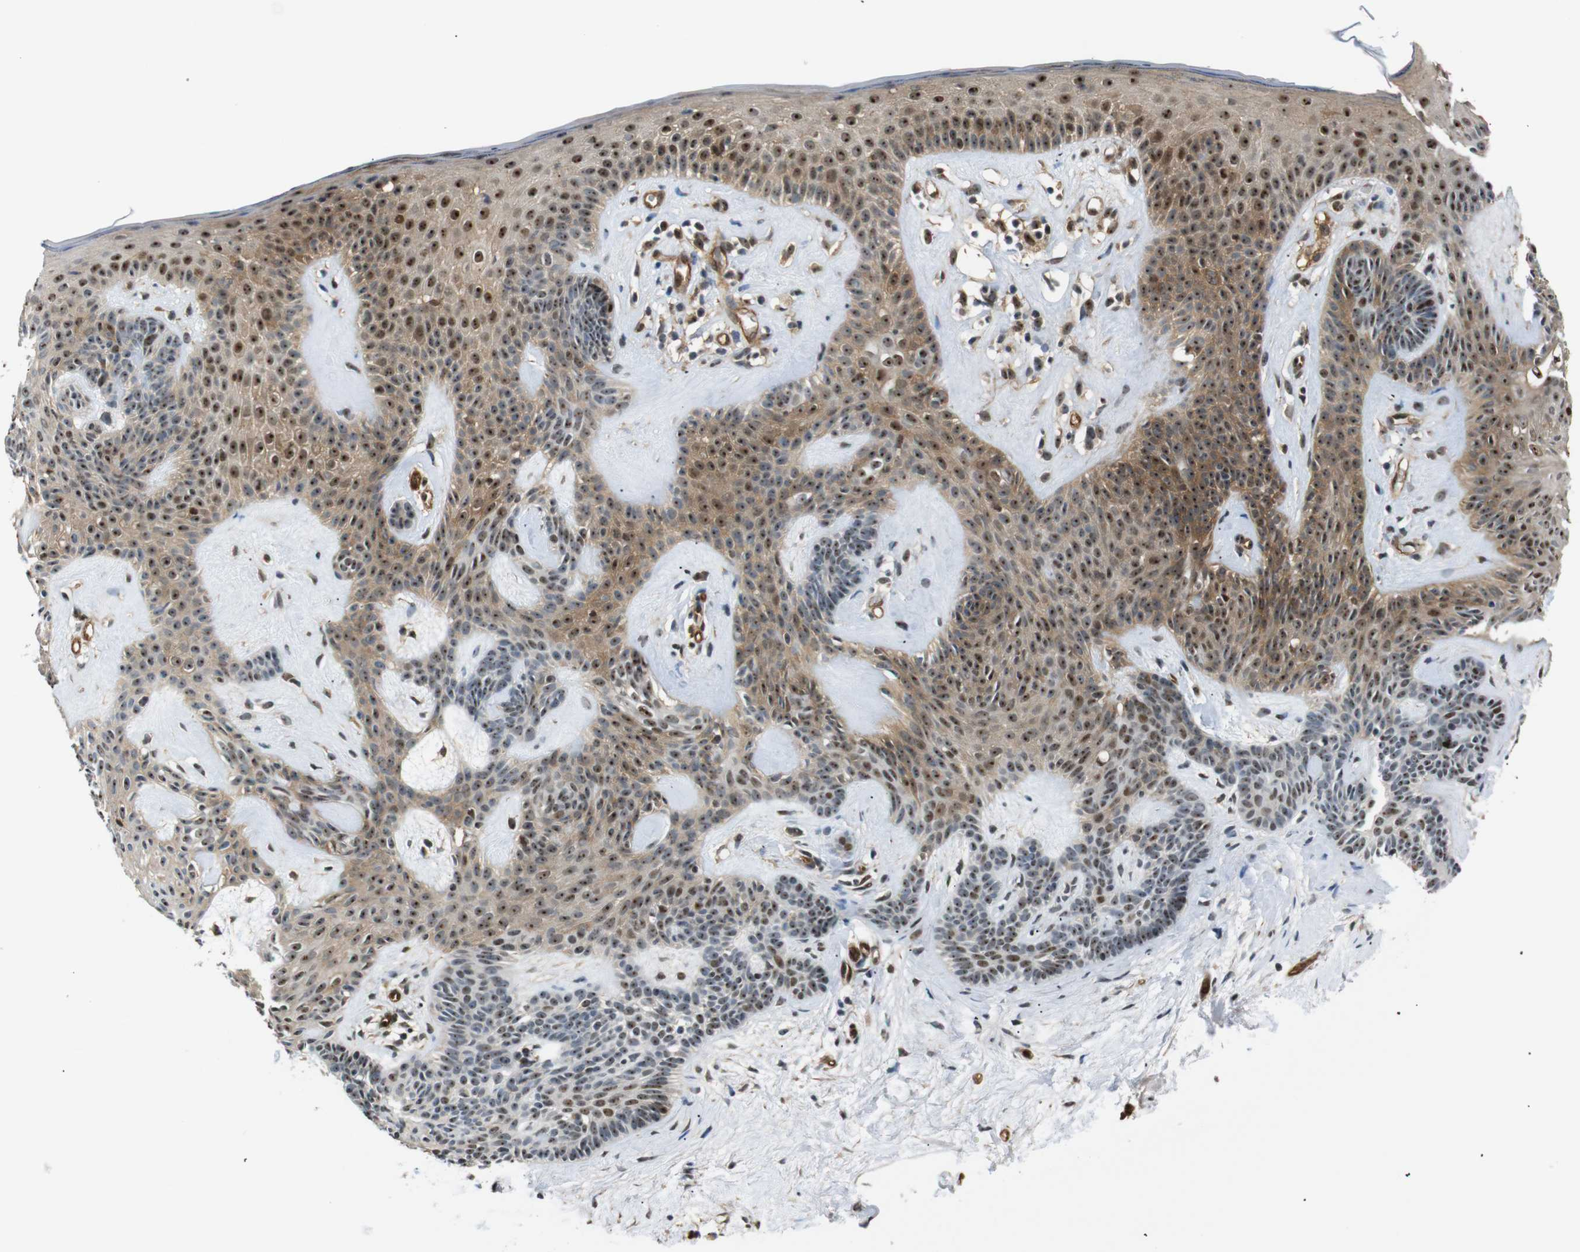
{"staining": {"intensity": "strong", "quantity": ">75%", "location": "nuclear"}, "tissue": "skin cancer", "cell_type": "Tumor cells", "image_type": "cancer", "snomed": [{"axis": "morphology", "description": "Developmental malformation"}, {"axis": "morphology", "description": "Basal cell carcinoma"}, {"axis": "topography", "description": "Skin"}], "caption": "Tumor cells reveal strong nuclear staining in approximately >75% of cells in skin cancer (basal cell carcinoma).", "gene": "PARN", "patient": {"sex": "female", "age": 62}}